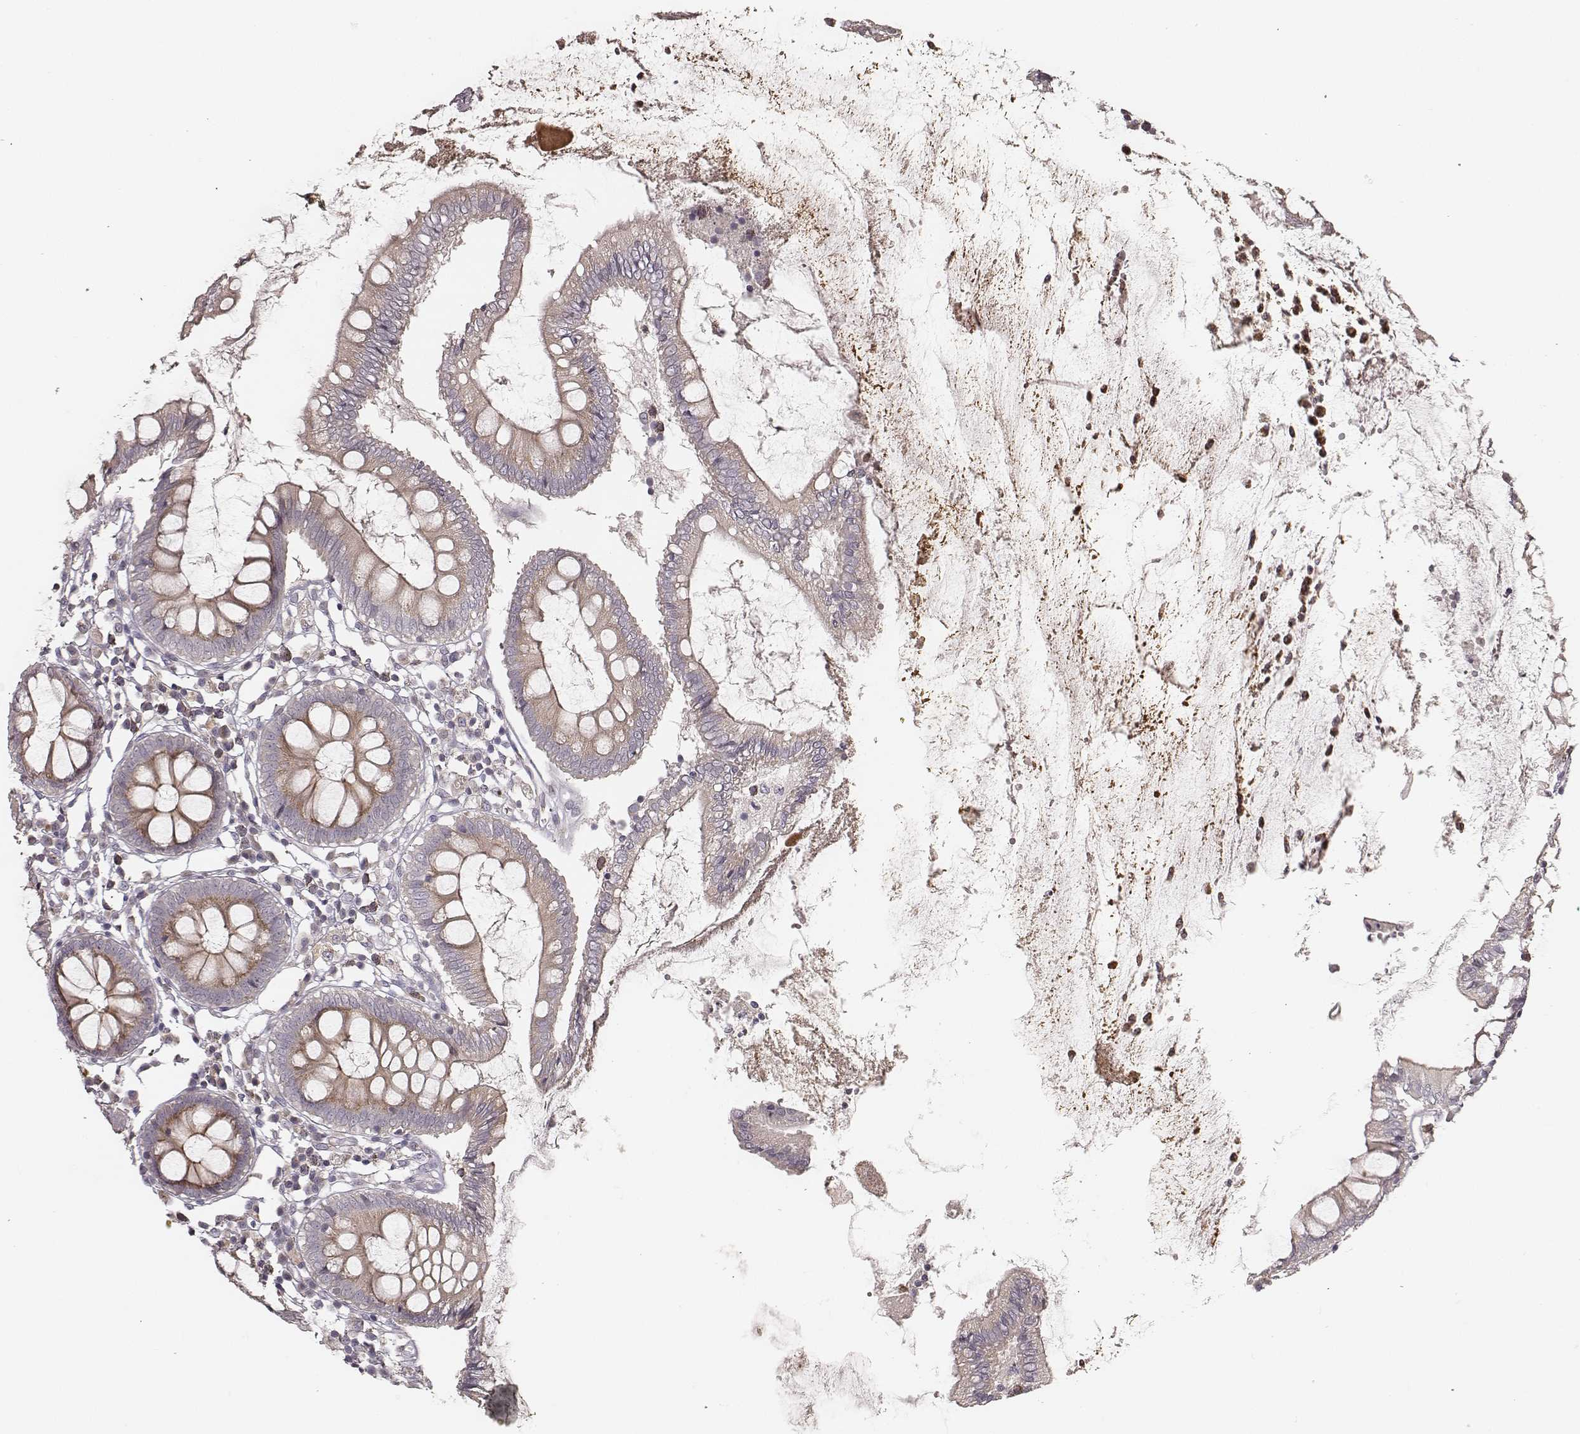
{"staining": {"intensity": "negative", "quantity": "none", "location": "none"}, "tissue": "colon", "cell_type": "Endothelial cells", "image_type": "normal", "snomed": [{"axis": "morphology", "description": "Normal tissue, NOS"}, {"axis": "morphology", "description": "Adenocarcinoma, NOS"}, {"axis": "topography", "description": "Colon"}], "caption": "Immunohistochemistry (IHC) micrograph of benign colon: human colon stained with DAB reveals no significant protein positivity in endothelial cells.", "gene": "ABCA7", "patient": {"sex": "male", "age": 83}}